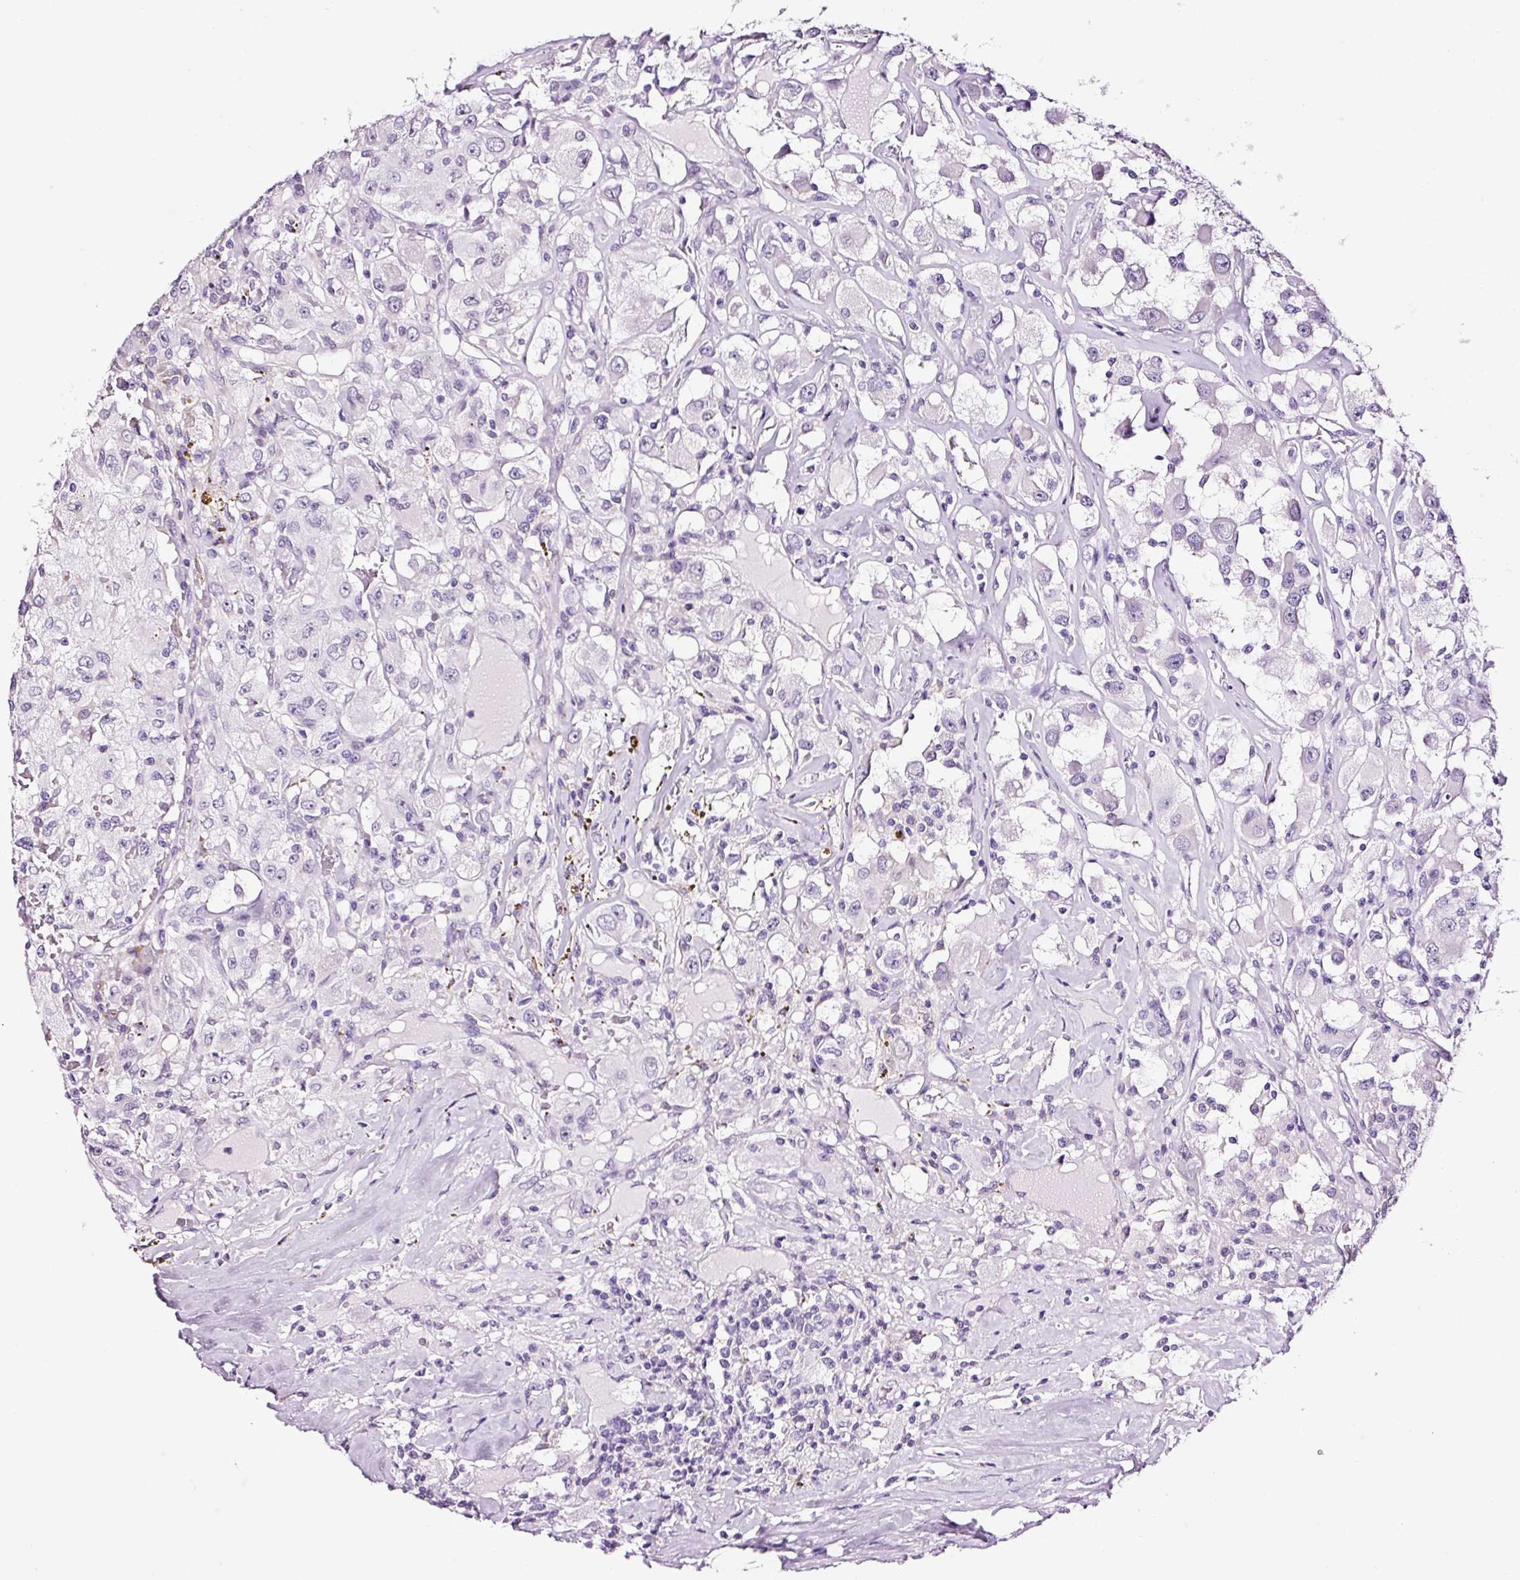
{"staining": {"intensity": "negative", "quantity": "none", "location": "none"}, "tissue": "renal cancer", "cell_type": "Tumor cells", "image_type": "cancer", "snomed": [{"axis": "morphology", "description": "Adenocarcinoma, NOS"}, {"axis": "topography", "description": "Kidney"}], "caption": "Tumor cells are negative for brown protein staining in renal cancer (adenocarcinoma).", "gene": "RTF2", "patient": {"sex": "female", "age": 67}}